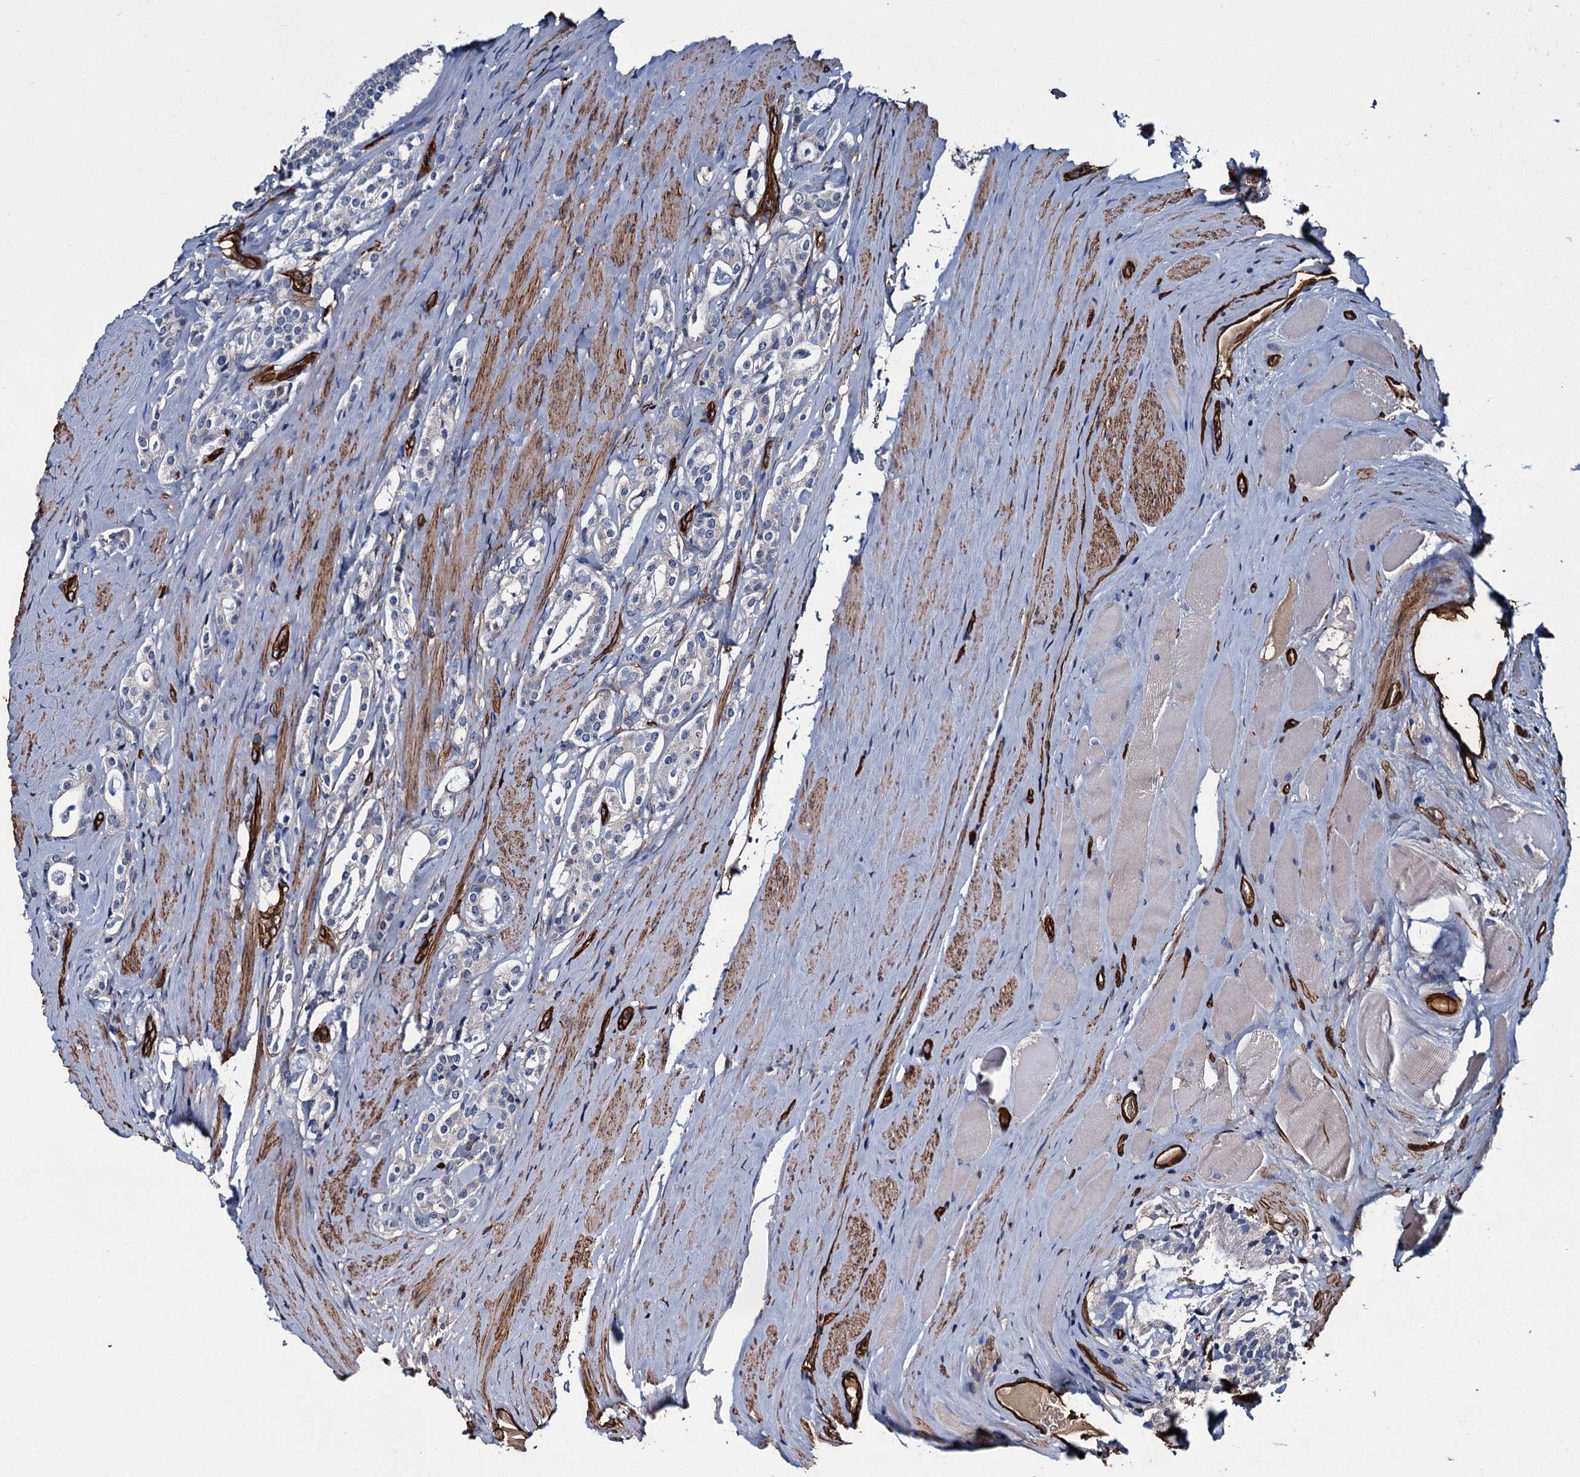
{"staining": {"intensity": "negative", "quantity": "none", "location": "none"}, "tissue": "prostate cancer", "cell_type": "Tumor cells", "image_type": "cancer", "snomed": [{"axis": "morphology", "description": "Adenocarcinoma, High grade"}, {"axis": "topography", "description": "Prostate"}], "caption": "There is no significant staining in tumor cells of prostate high-grade adenocarcinoma. Nuclei are stained in blue.", "gene": "CACNA1C", "patient": {"sex": "male", "age": 63}}